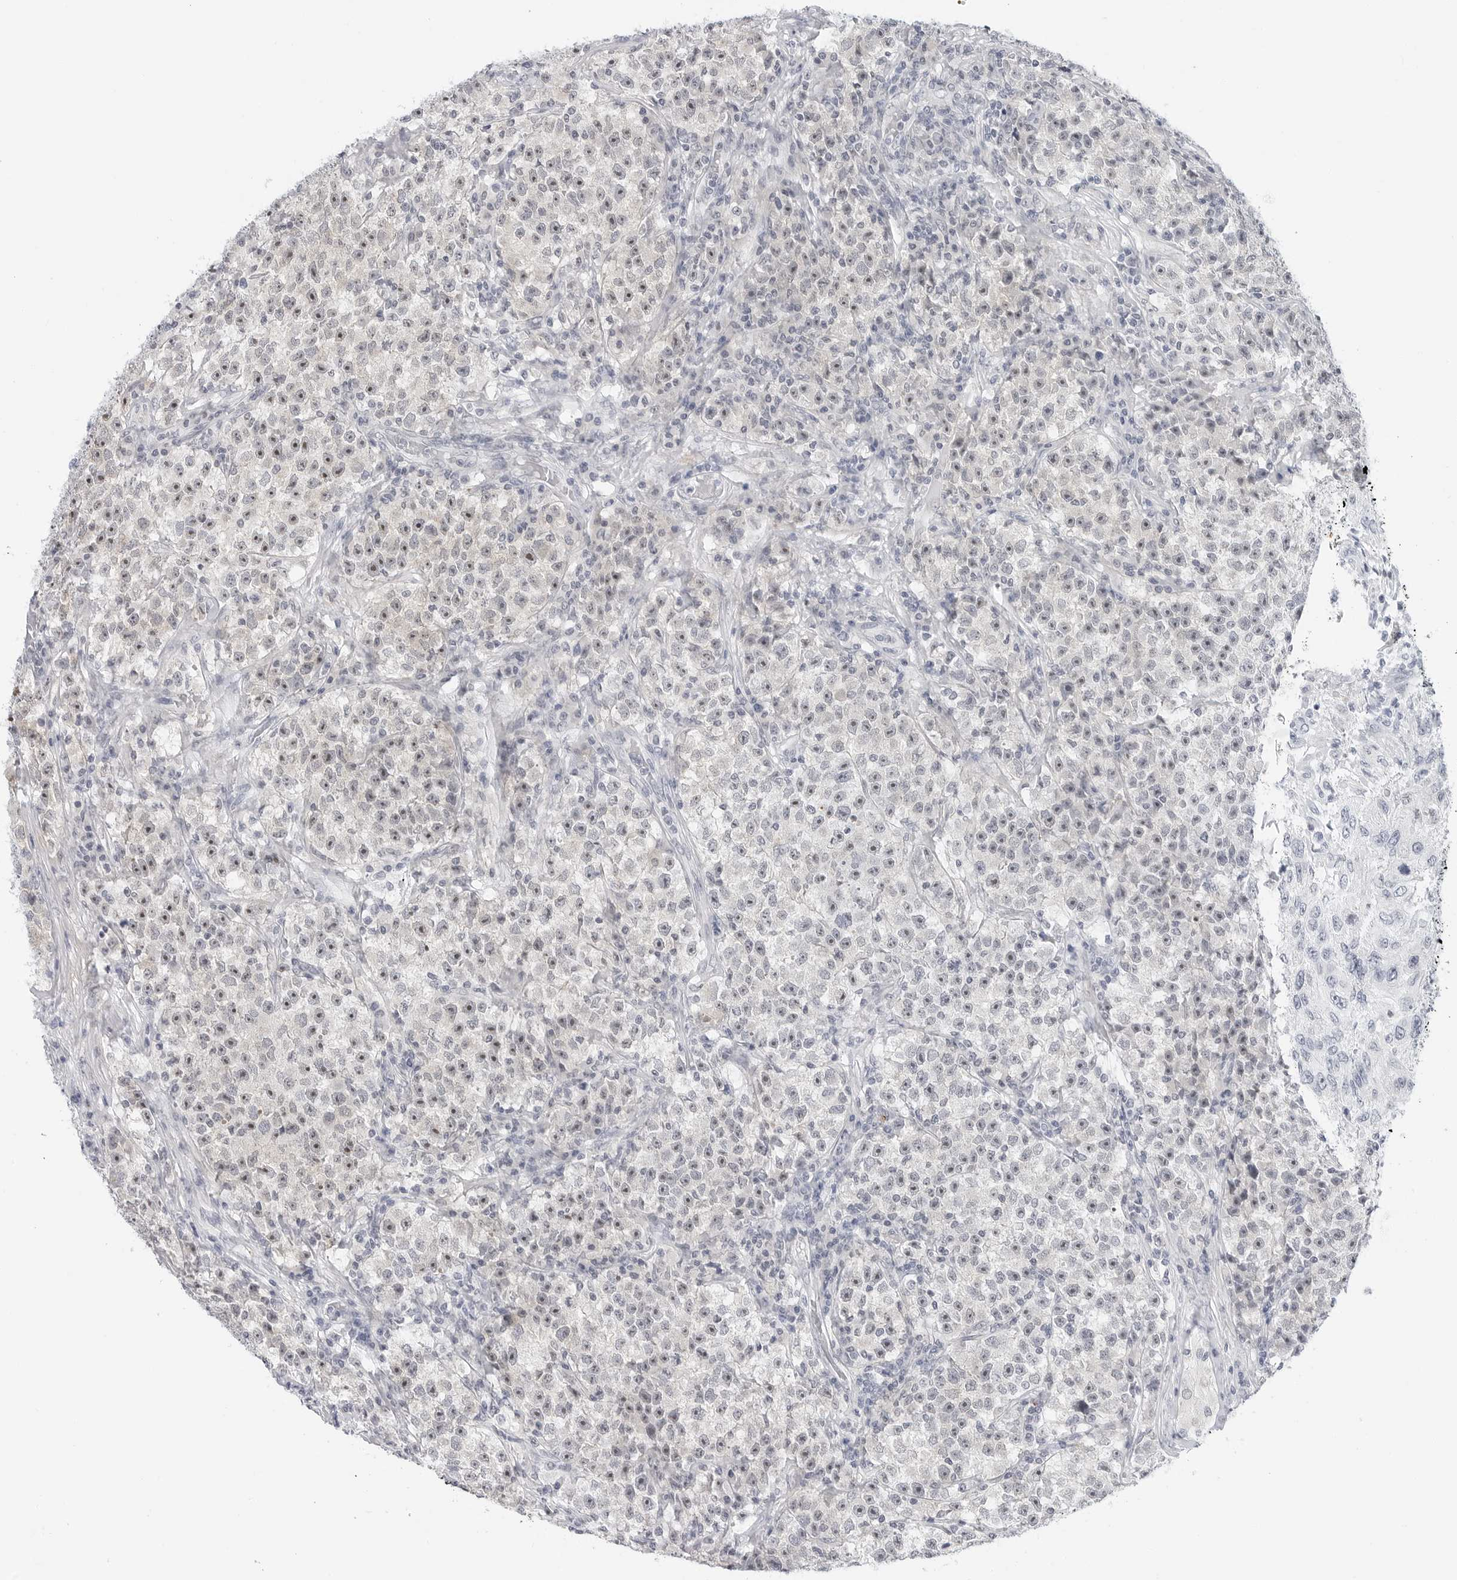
{"staining": {"intensity": "weak", "quantity": ">75%", "location": "nuclear"}, "tissue": "testis cancer", "cell_type": "Tumor cells", "image_type": "cancer", "snomed": [{"axis": "morphology", "description": "Seminoma, NOS"}, {"axis": "topography", "description": "Testis"}], "caption": "Immunohistochemical staining of seminoma (testis) exhibits low levels of weak nuclear positivity in about >75% of tumor cells.", "gene": "MAP2K5", "patient": {"sex": "male", "age": 22}}